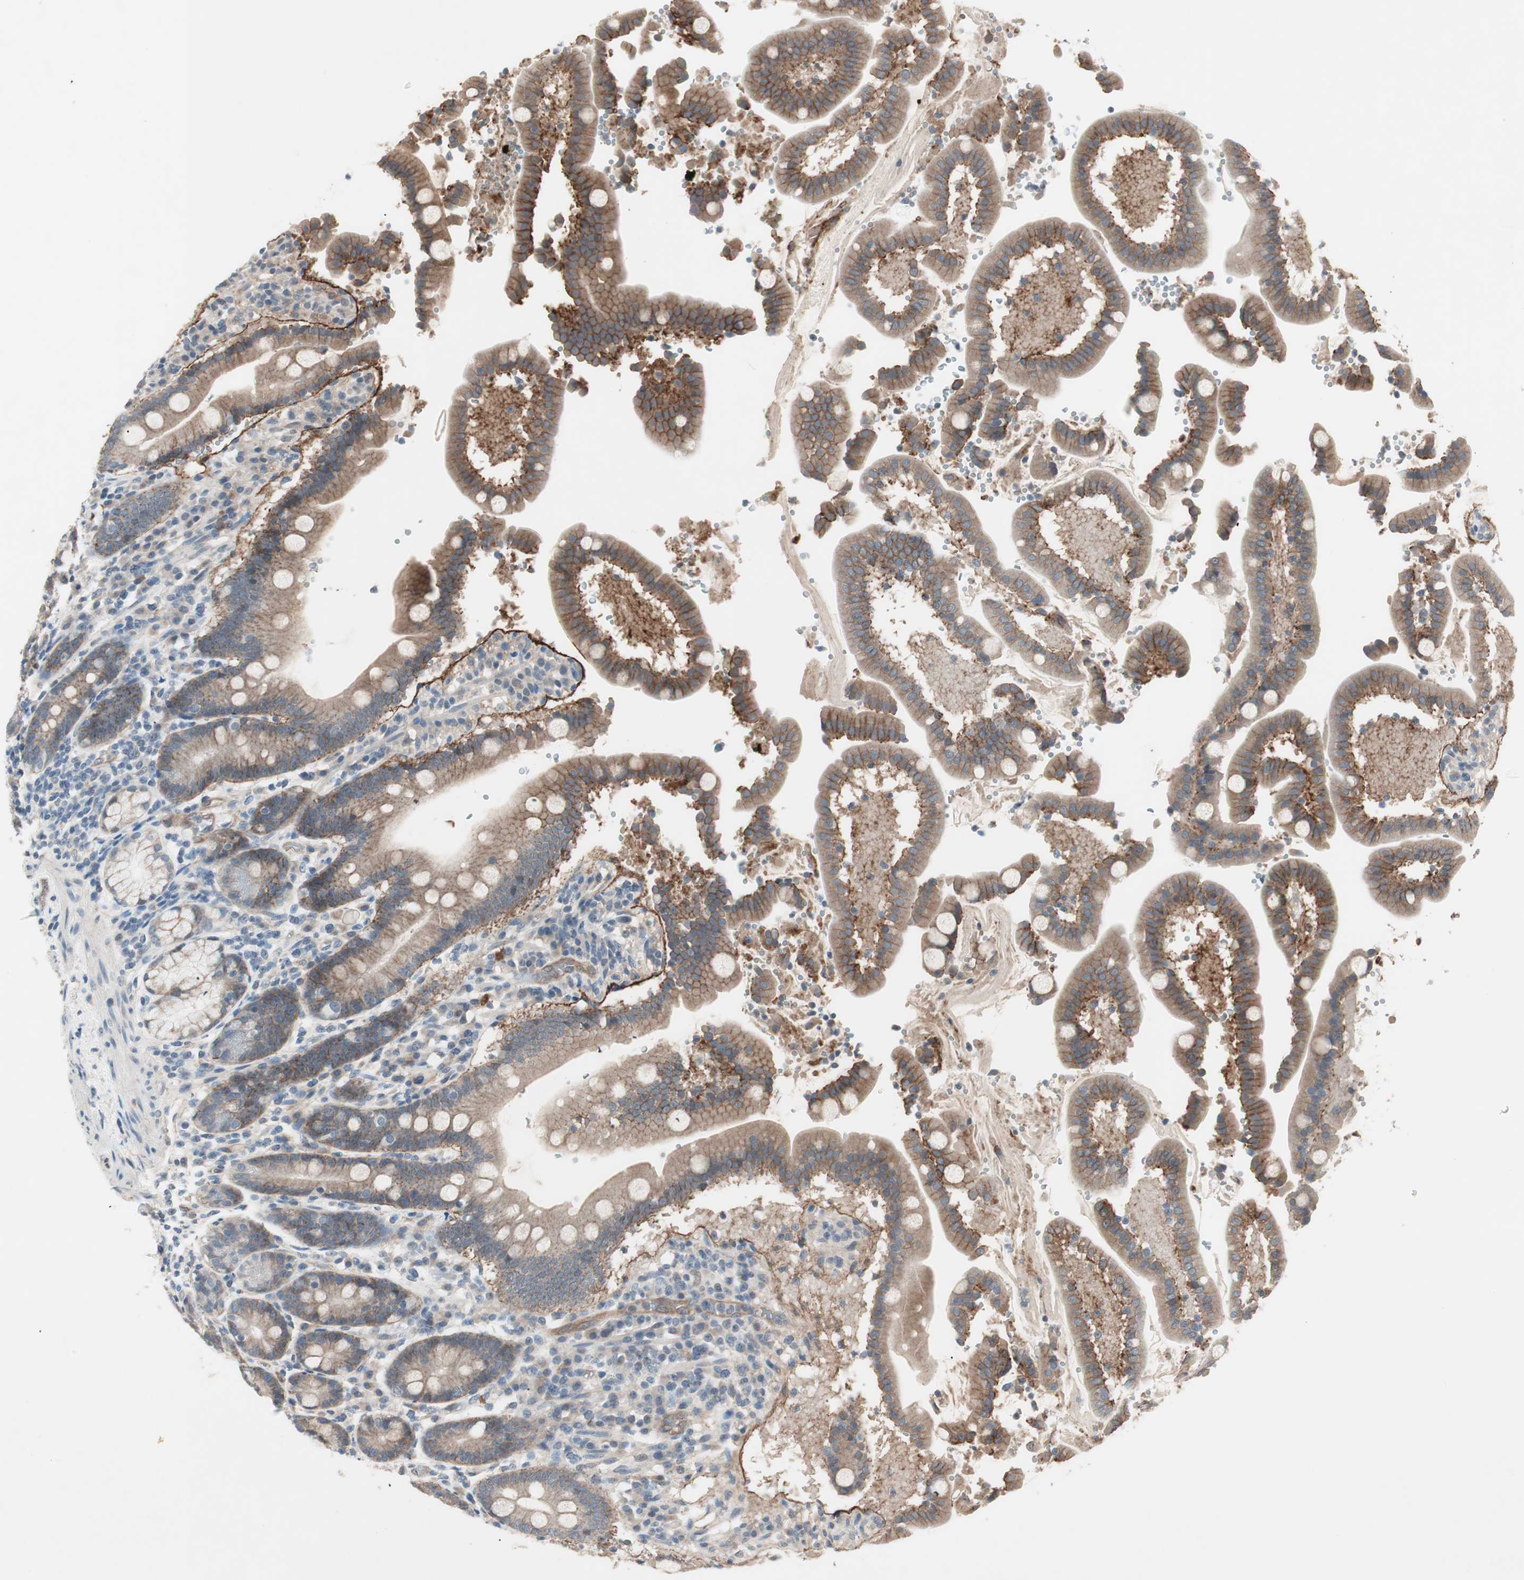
{"staining": {"intensity": "moderate", "quantity": "<25%", "location": "cytoplasmic/membranous"}, "tissue": "duodenum", "cell_type": "Glandular cells", "image_type": "normal", "snomed": [{"axis": "morphology", "description": "Normal tissue, NOS"}, {"axis": "topography", "description": "Small intestine, NOS"}], "caption": "IHC histopathology image of unremarkable duodenum: duodenum stained using IHC demonstrates low levels of moderate protein expression localized specifically in the cytoplasmic/membranous of glandular cells, appearing as a cytoplasmic/membranous brown color.", "gene": "ITGB4", "patient": {"sex": "female", "age": 71}}